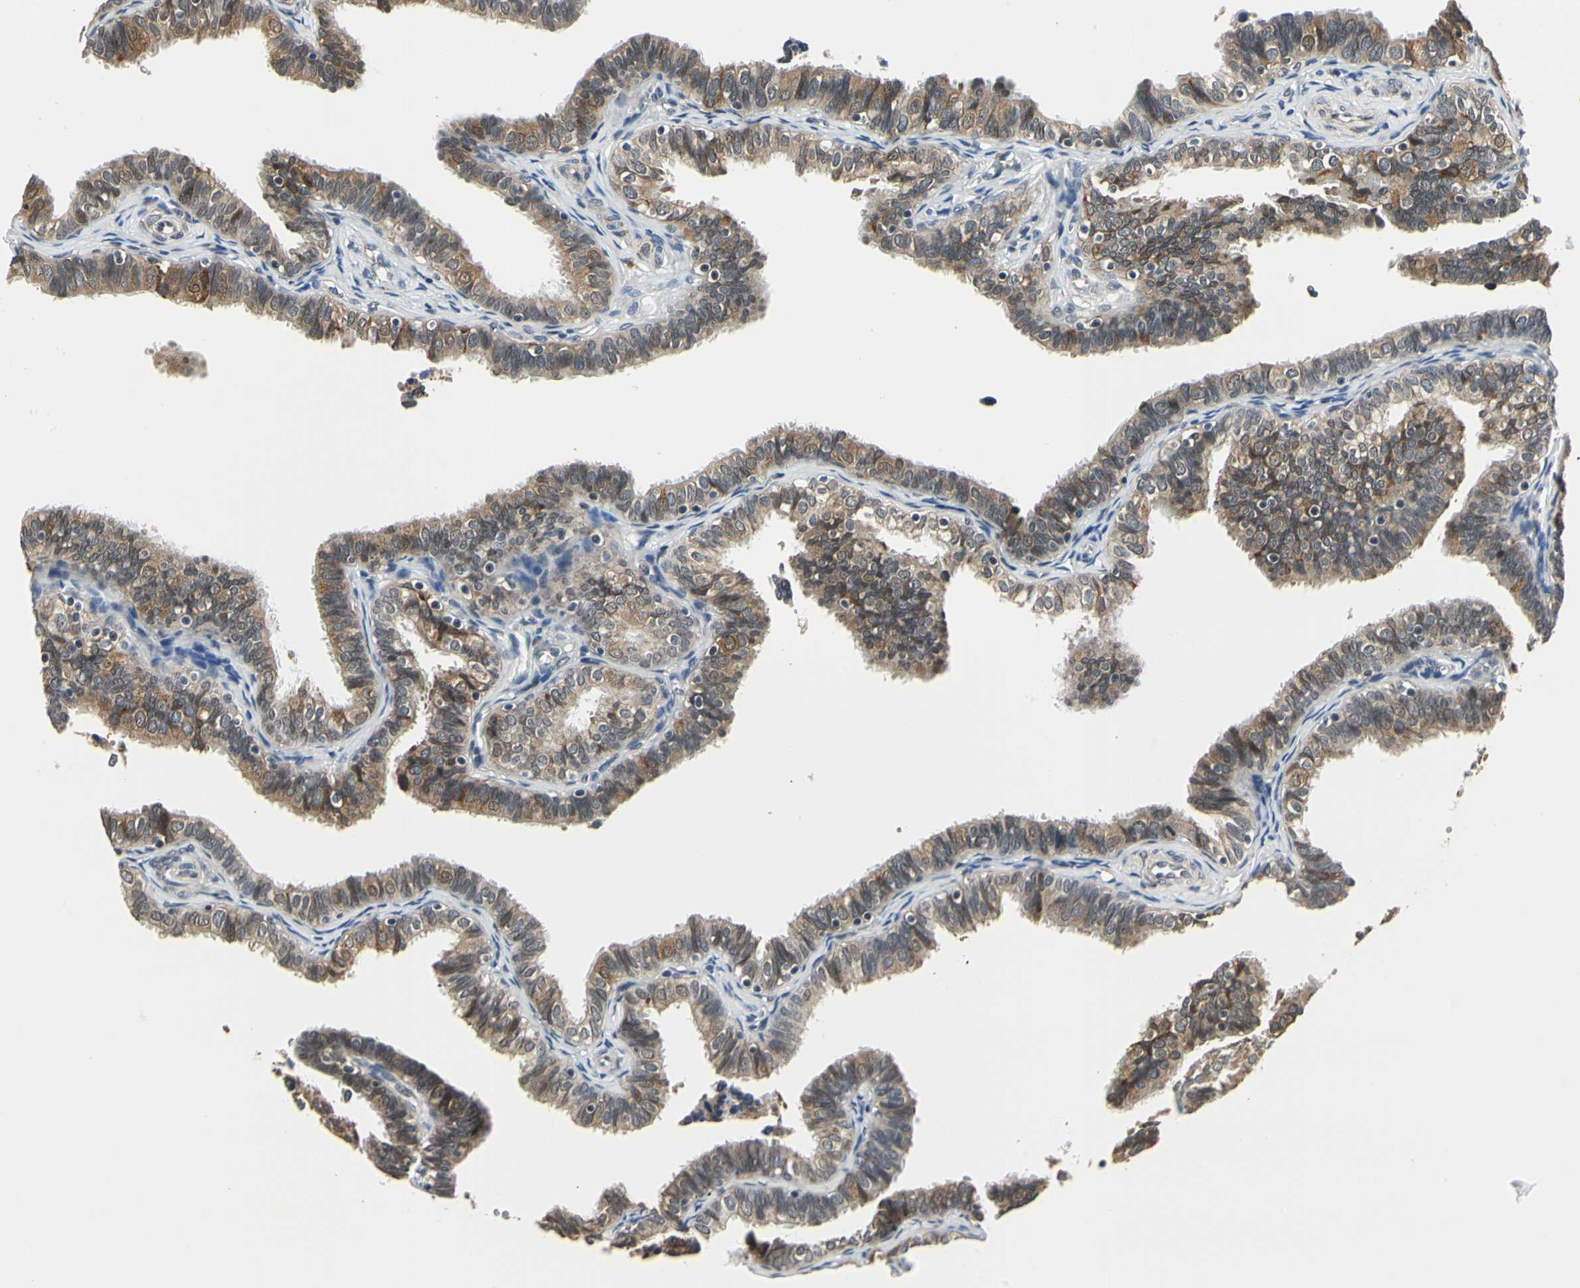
{"staining": {"intensity": "moderate", "quantity": ">75%", "location": "cytoplasmic/membranous"}, "tissue": "fallopian tube", "cell_type": "Glandular cells", "image_type": "normal", "snomed": [{"axis": "morphology", "description": "Normal tissue, NOS"}, {"axis": "topography", "description": "Fallopian tube"}], "caption": "Protein staining displays moderate cytoplasmic/membranous staining in approximately >75% of glandular cells in normal fallopian tube.", "gene": "PDK2", "patient": {"sex": "female", "age": 46}}